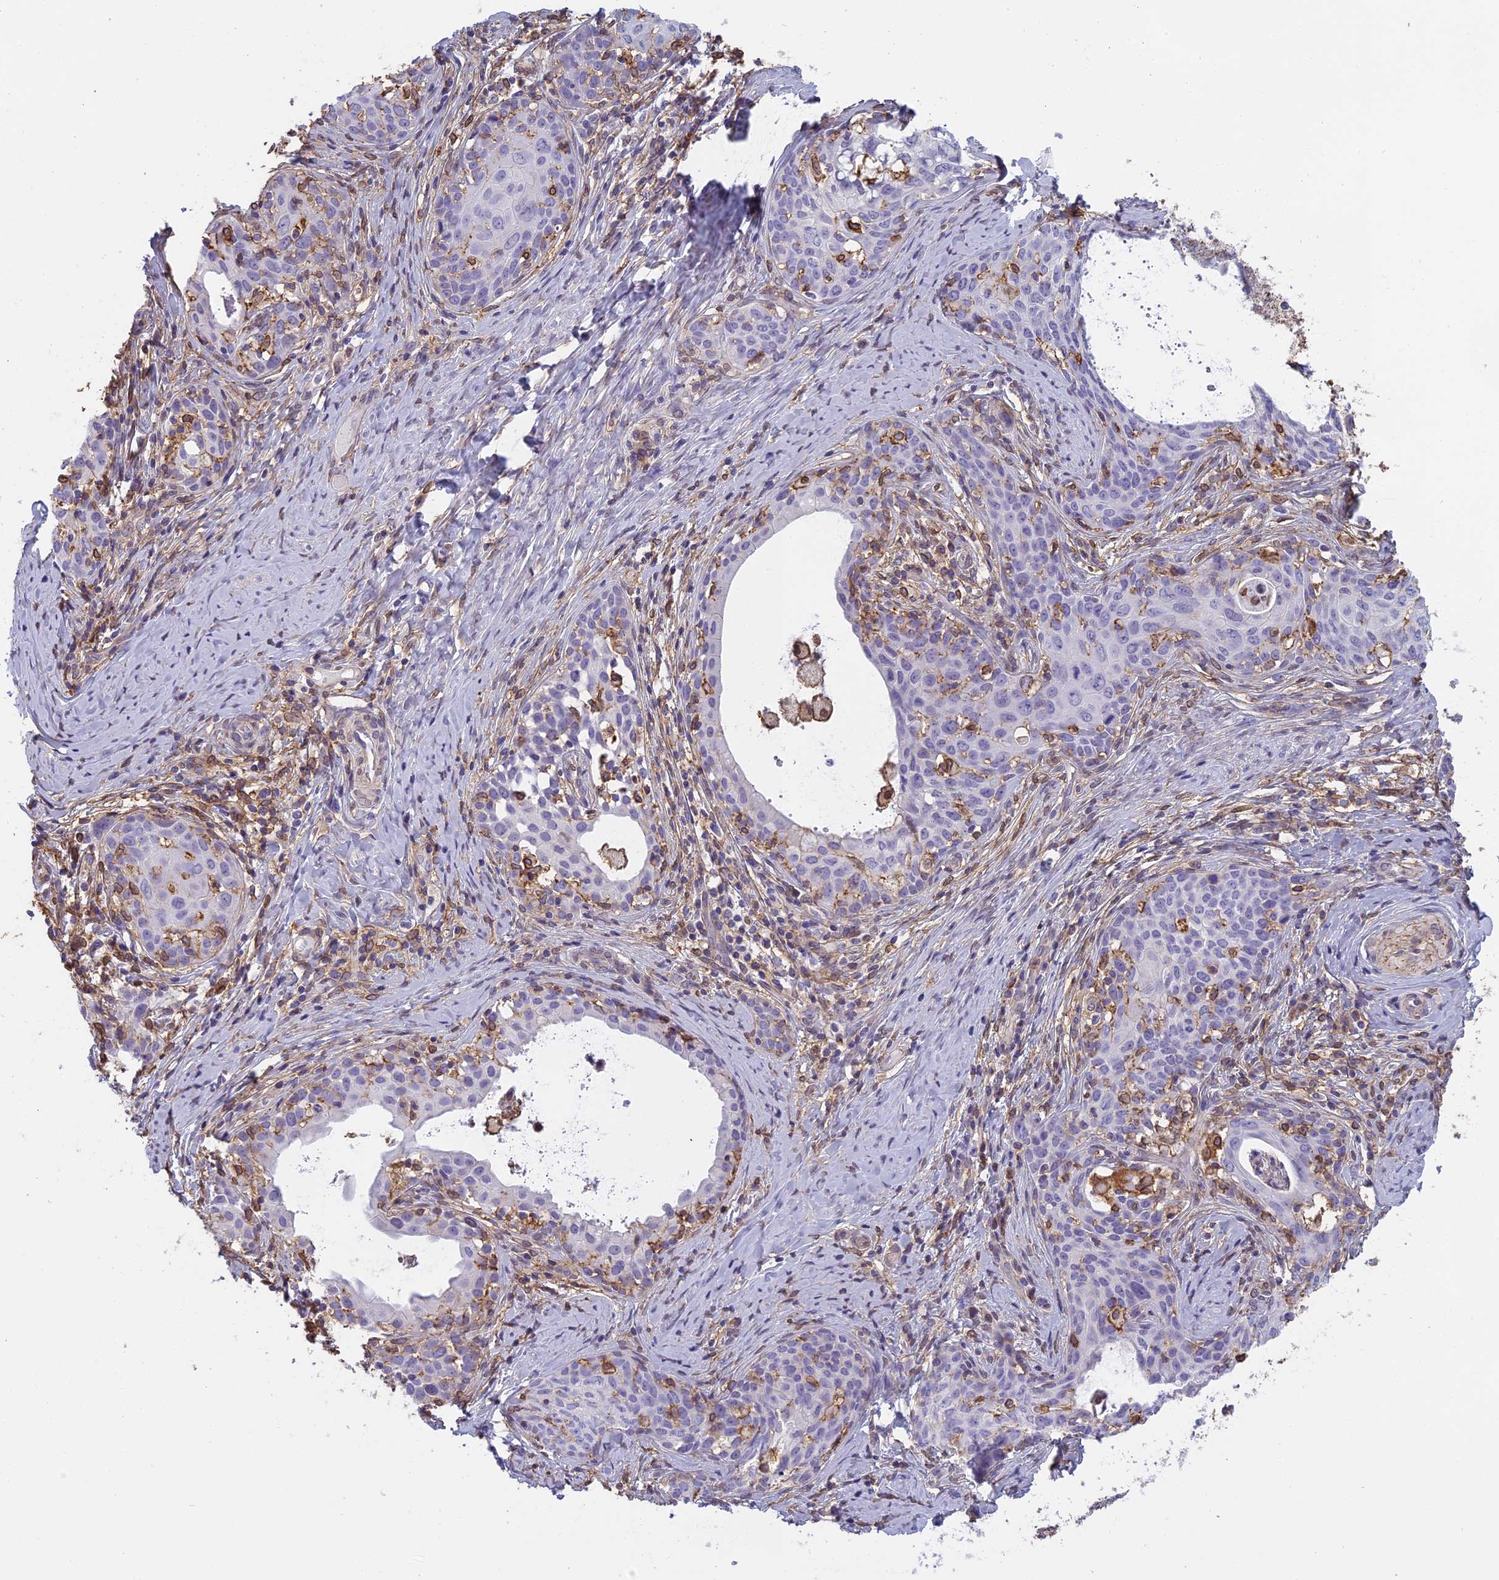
{"staining": {"intensity": "negative", "quantity": "none", "location": "none"}, "tissue": "cervical cancer", "cell_type": "Tumor cells", "image_type": "cancer", "snomed": [{"axis": "morphology", "description": "Squamous cell carcinoma, NOS"}, {"axis": "morphology", "description": "Adenocarcinoma, NOS"}, {"axis": "topography", "description": "Cervix"}], "caption": "A photomicrograph of human adenocarcinoma (cervical) is negative for staining in tumor cells.", "gene": "TMEM255B", "patient": {"sex": "female", "age": 52}}